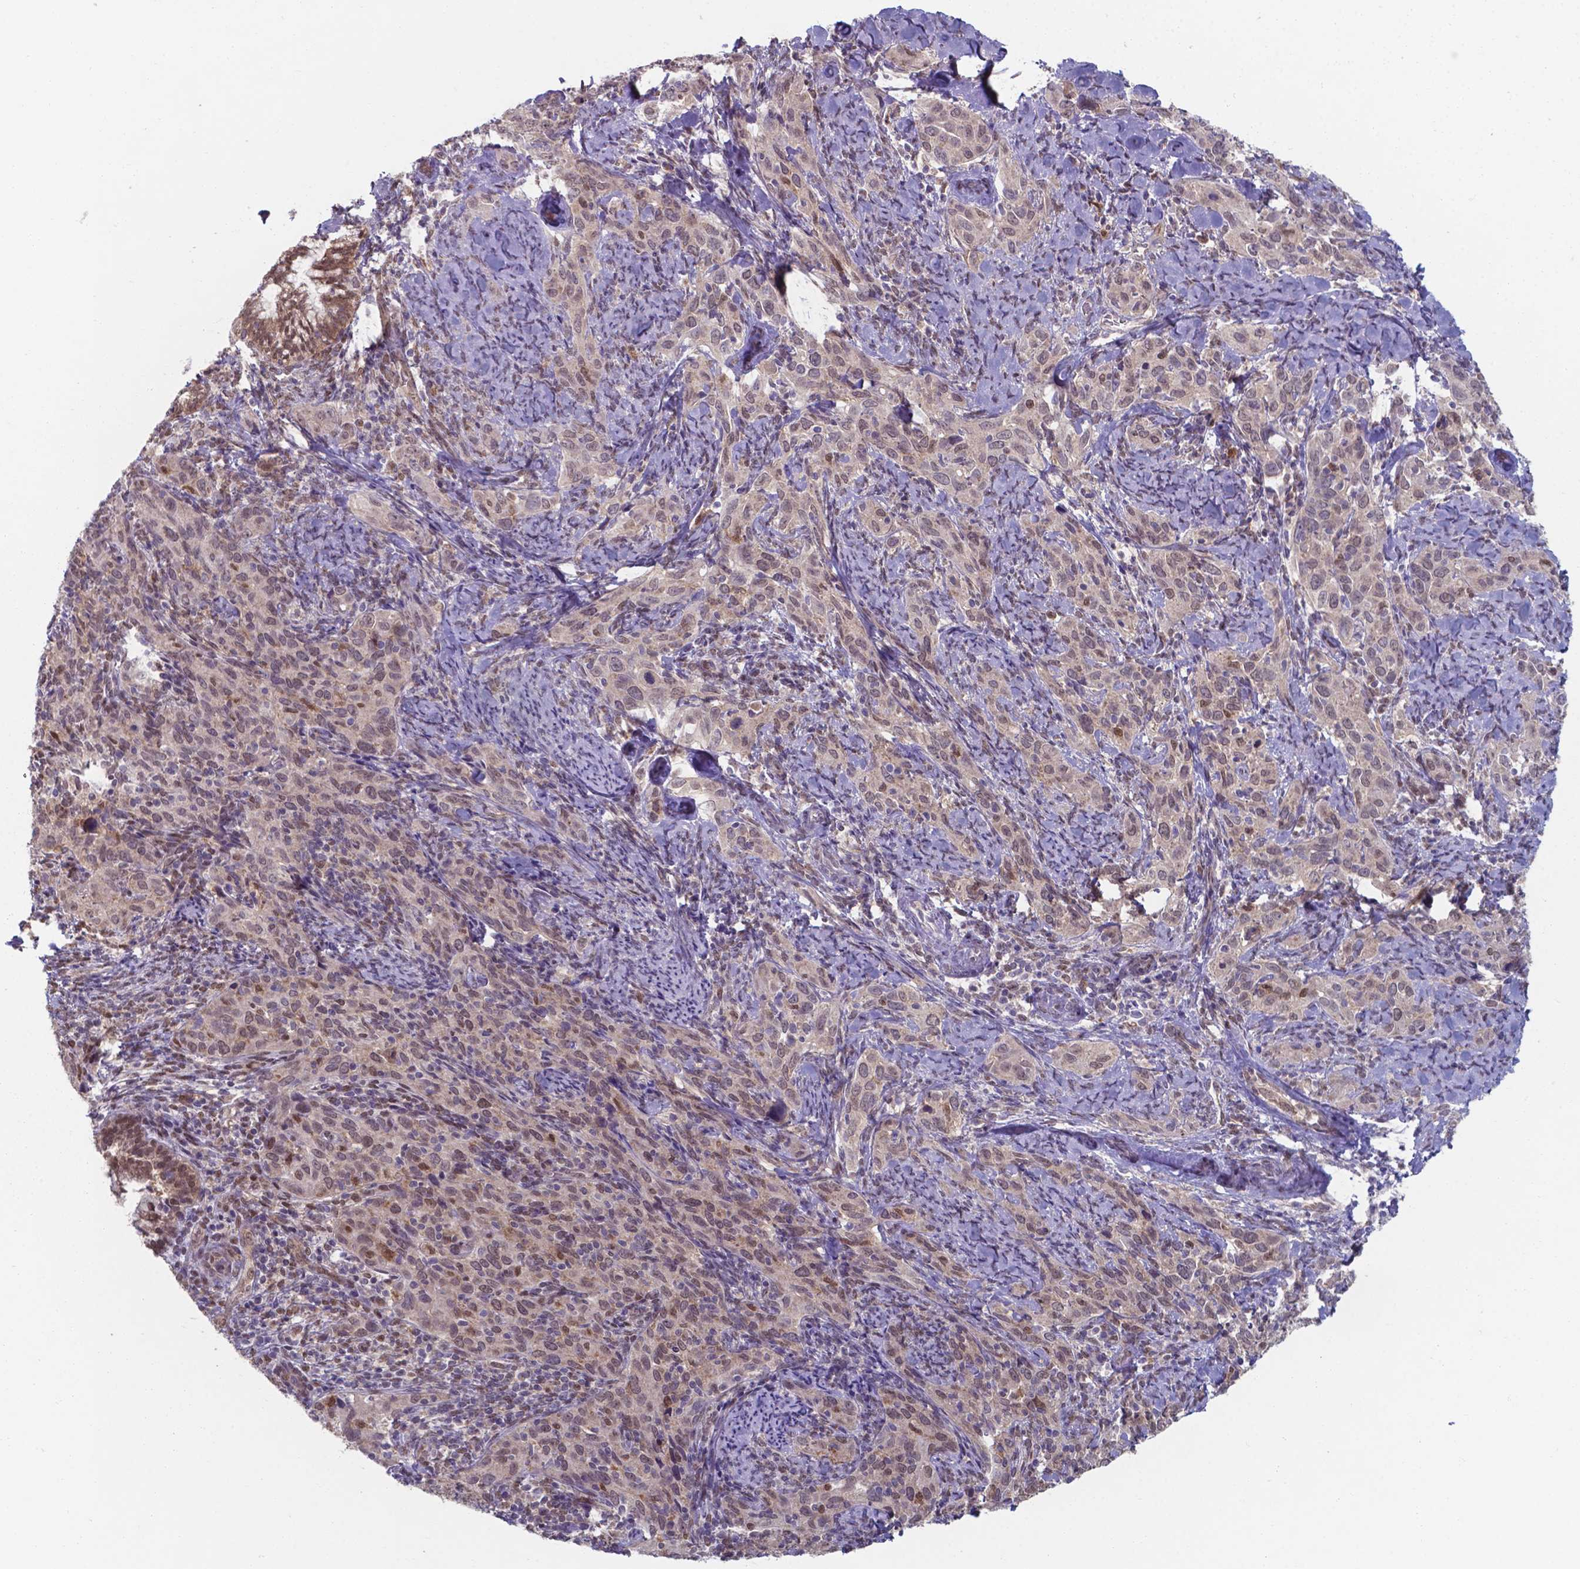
{"staining": {"intensity": "weak", "quantity": ">75%", "location": "nuclear"}, "tissue": "cervical cancer", "cell_type": "Tumor cells", "image_type": "cancer", "snomed": [{"axis": "morphology", "description": "Squamous cell carcinoma, NOS"}, {"axis": "topography", "description": "Cervix"}], "caption": "The immunohistochemical stain highlights weak nuclear expression in tumor cells of cervical cancer tissue.", "gene": "UBE2E2", "patient": {"sex": "female", "age": 51}}